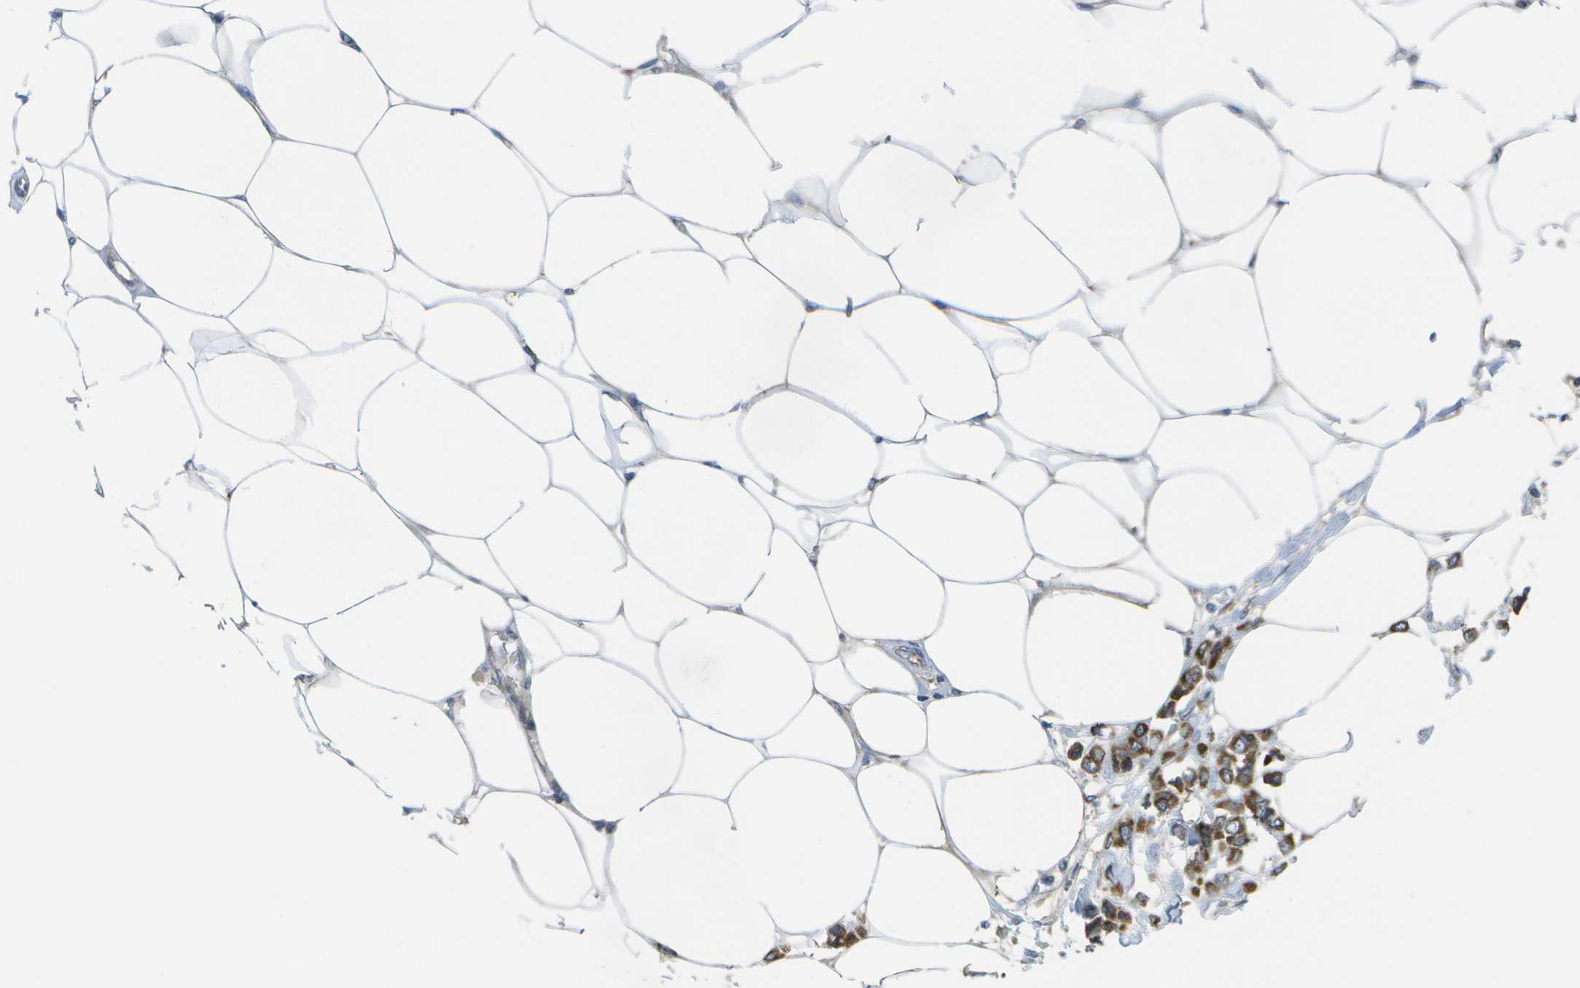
{"staining": {"intensity": "strong", "quantity": ">75%", "location": "cytoplasmic/membranous"}, "tissue": "breast cancer", "cell_type": "Tumor cells", "image_type": "cancer", "snomed": [{"axis": "morphology", "description": "Lobular carcinoma"}, {"axis": "topography", "description": "Breast"}], "caption": "This photomicrograph demonstrates IHC staining of human lobular carcinoma (breast), with high strong cytoplasmic/membranous staining in about >75% of tumor cells.", "gene": "DPM3", "patient": {"sex": "female", "age": 51}}